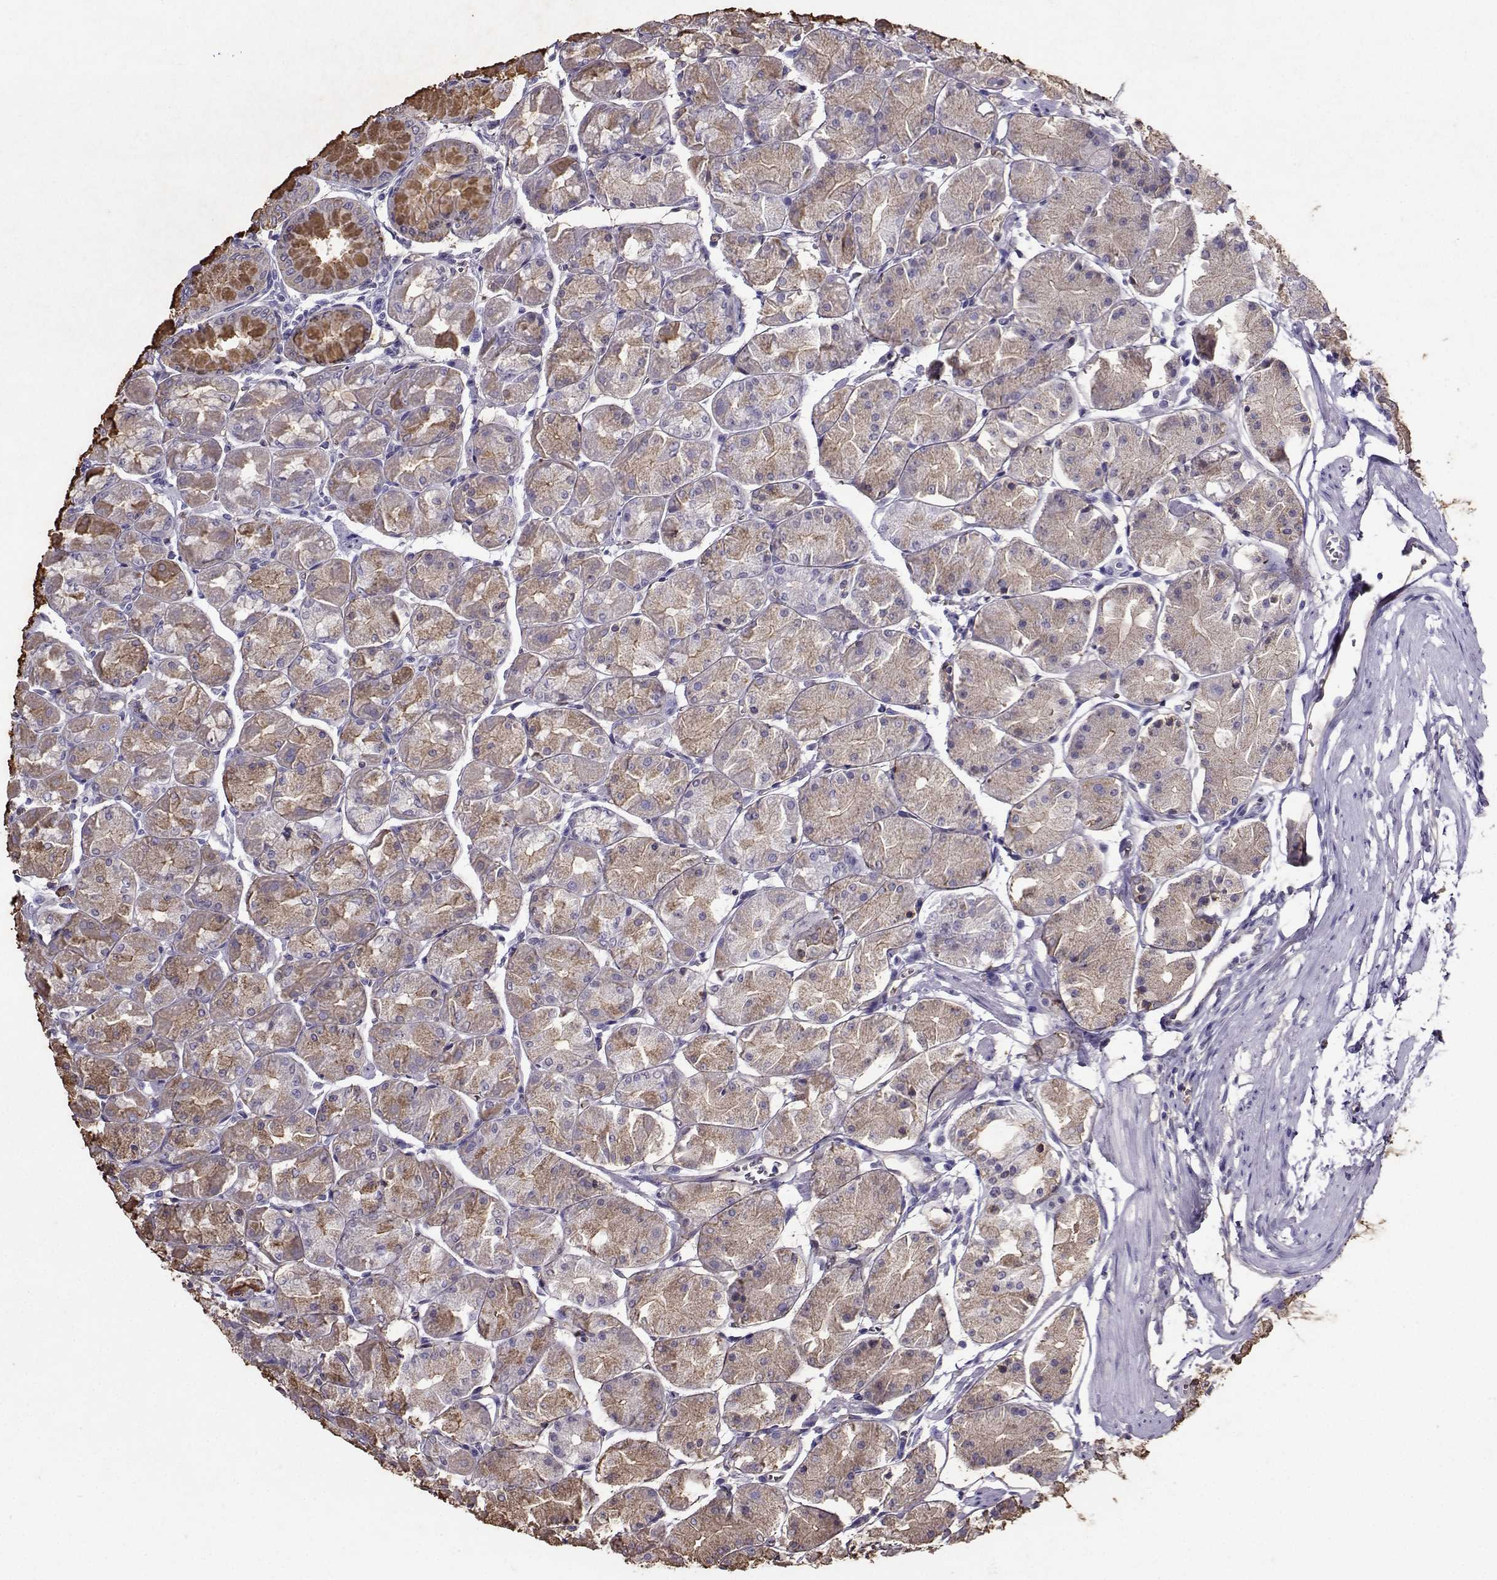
{"staining": {"intensity": "moderate", "quantity": ">75%", "location": "cytoplasmic/membranous"}, "tissue": "stomach", "cell_type": "Glandular cells", "image_type": "normal", "snomed": [{"axis": "morphology", "description": "Normal tissue, NOS"}, {"axis": "topography", "description": "Stomach, upper"}], "caption": "Immunohistochemistry micrograph of unremarkable stomach: stomach stained using immunohistochemistry shows medium levels of moderate protein expression localized specifically in the cytoplasmic/membranous of glandular cells, appearing as a cytoplasmic/membranous brown color.", "gene": "CLUL1", "patient": {"sex": "male", "age": 60}}